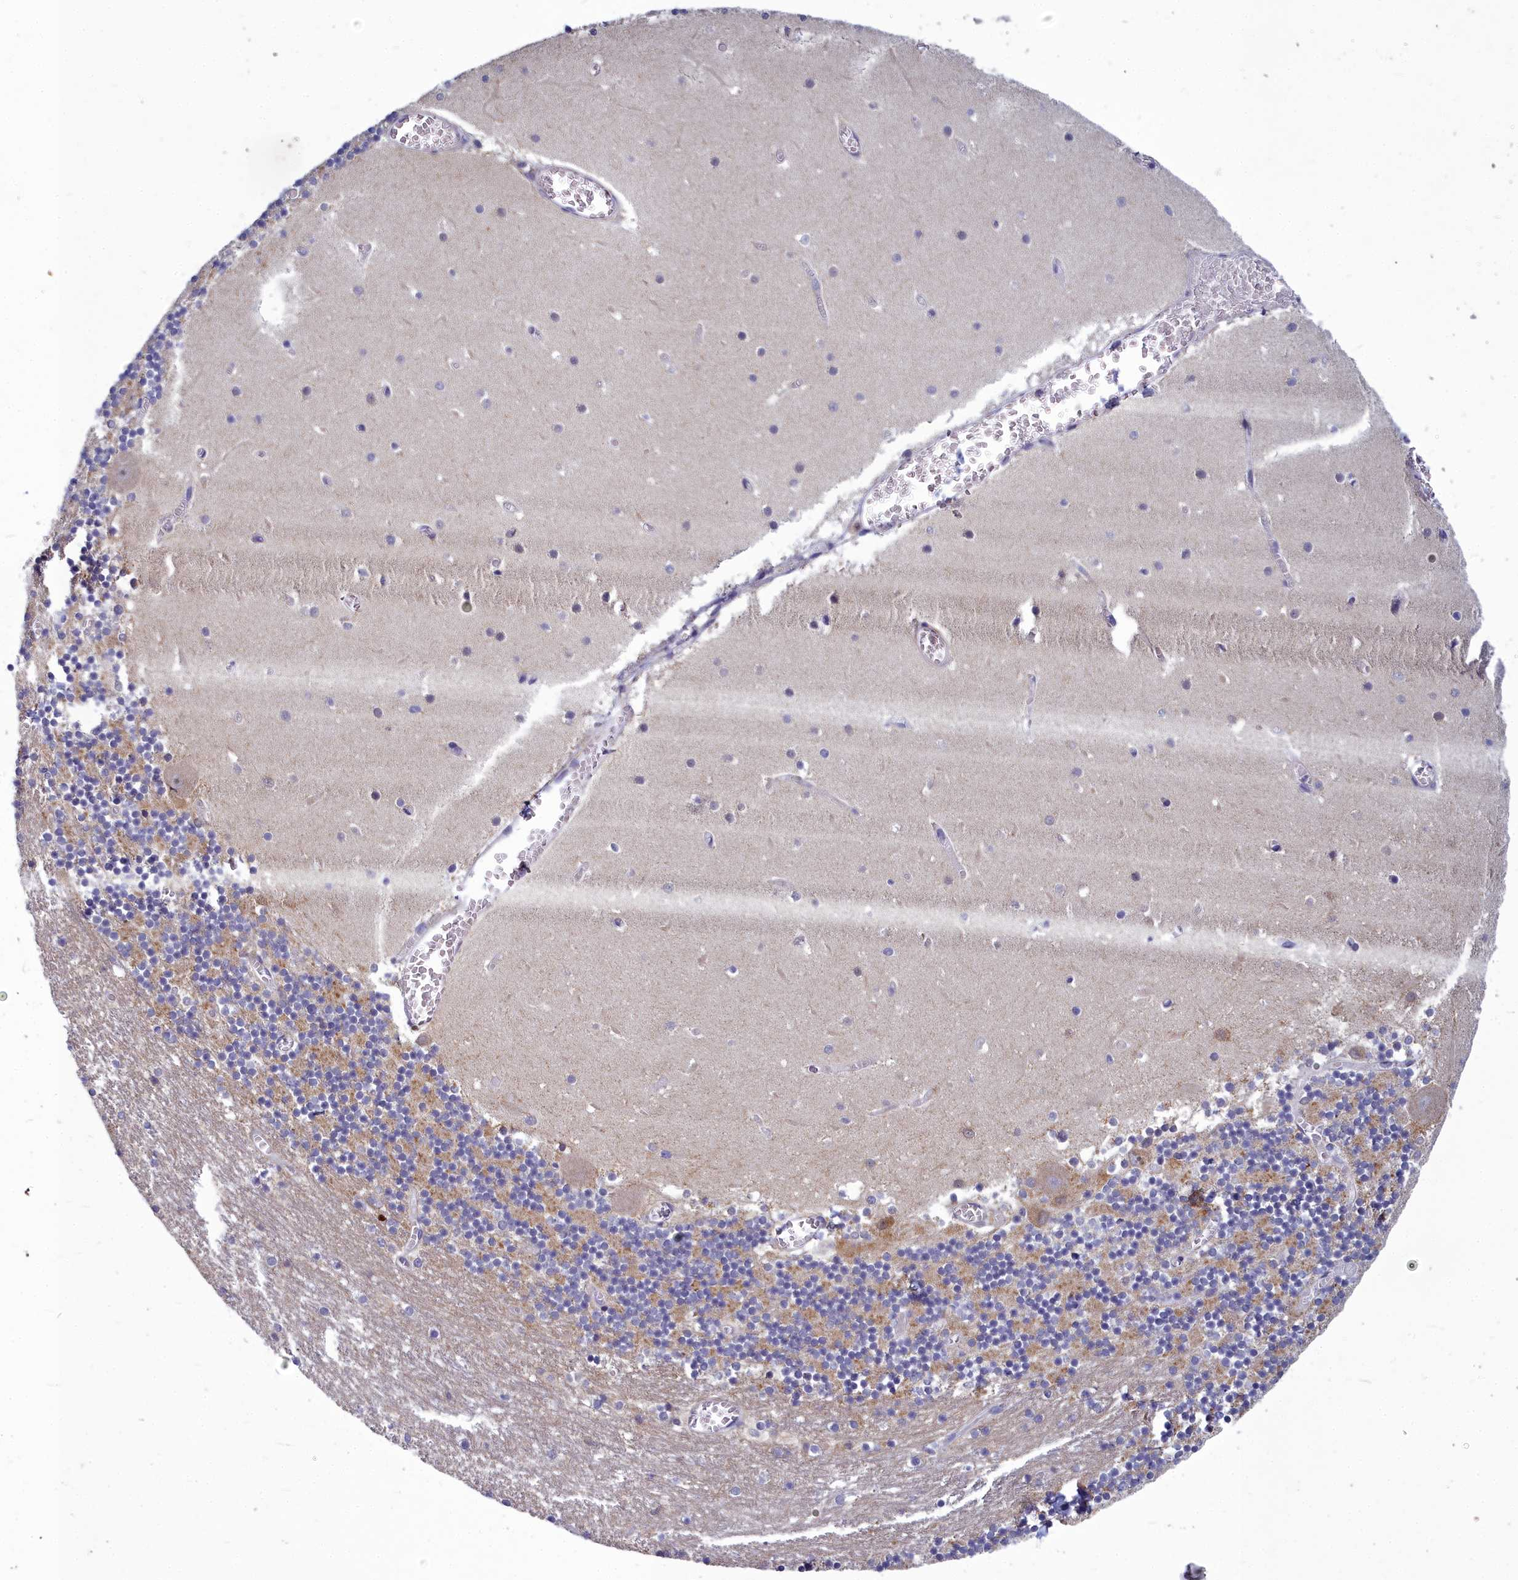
{"staining": {"intensity": "moderate", "quantity": "25%-75%", "location": "cytoplasmic/membranous"}, "tissue": "cerebellum", "cell_type": "Cells in granular layer", "image_type": "normal", "snomed": [{"axis": "morphology", "description": "Normal tissue, NOS"}, {"axis": "topography", "description": "Cerebellum"}], "caption": "Immunohistochemistry (IHC) of unremarkable human cerebellum reveals medium levels of moderate cytoplasmic/membranous positivity in about 25%-75% of cells in granular layer.", "gene": "COX20", "patient": {"sex": "female", "age": 28}}